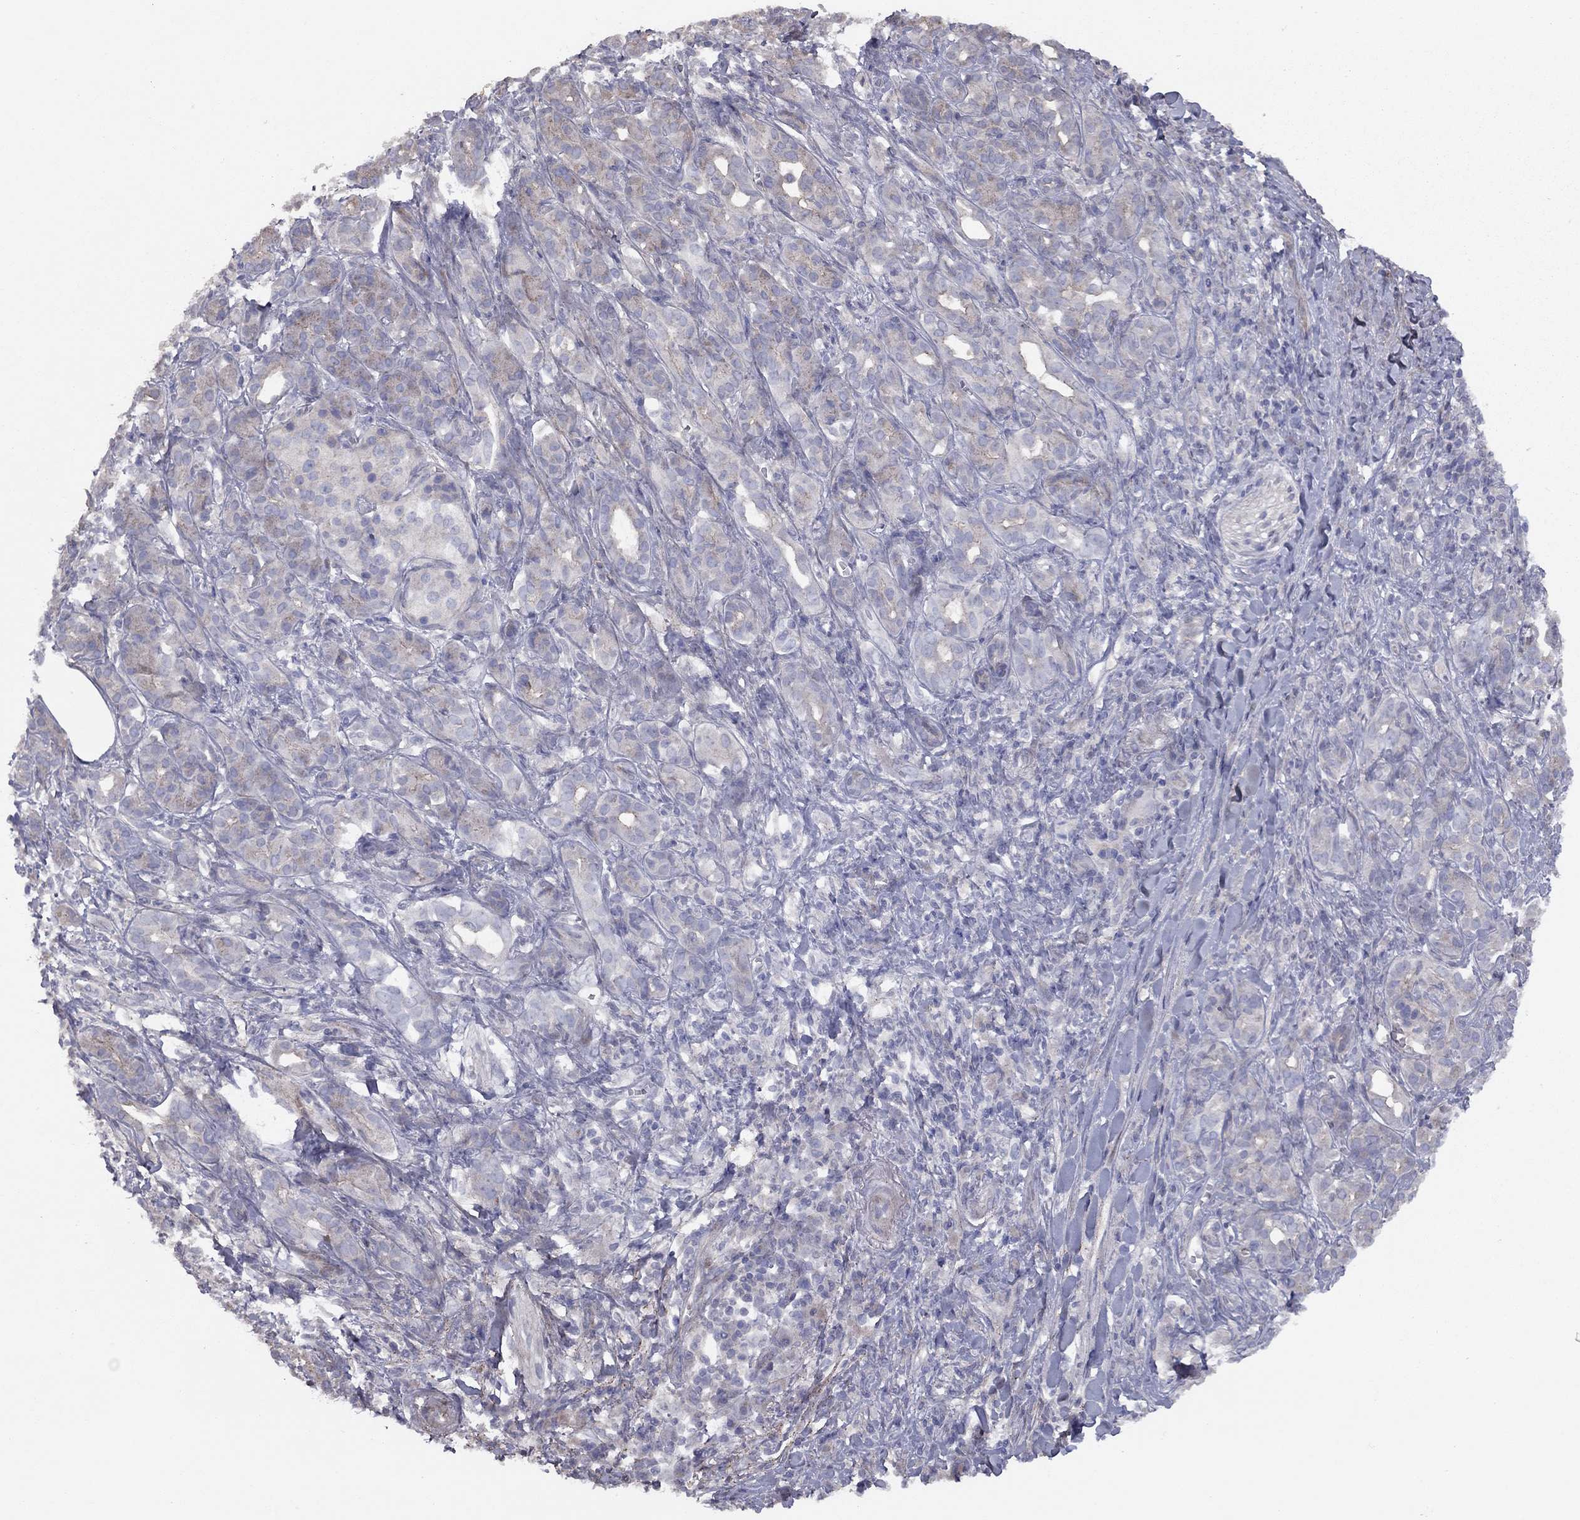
{"staining": {"intensity": "weak", "quantity": "<25%", "location": "cytoplasmic/membranous"}, "tissue": "pancreatic cancer", "cell_type": "Tumor cells", "image_type": "cancer", "snomed": [{"axis": "morphology", "description": "Adenocarcinoma, NOS"}, {"axis": "topography", "description": "Pancreas"}], "caption": "Pancreatic cancer was stained to show a protein in brown. There is no significant expression in tumor cells. (DAB (3,3'-diaminobenzidine) immunohistochemistry (IHC) visualized using brightfield microscopy, high magnification).", "gene": "DUSP7", "patient": {"sex": "male", "age": 61}}